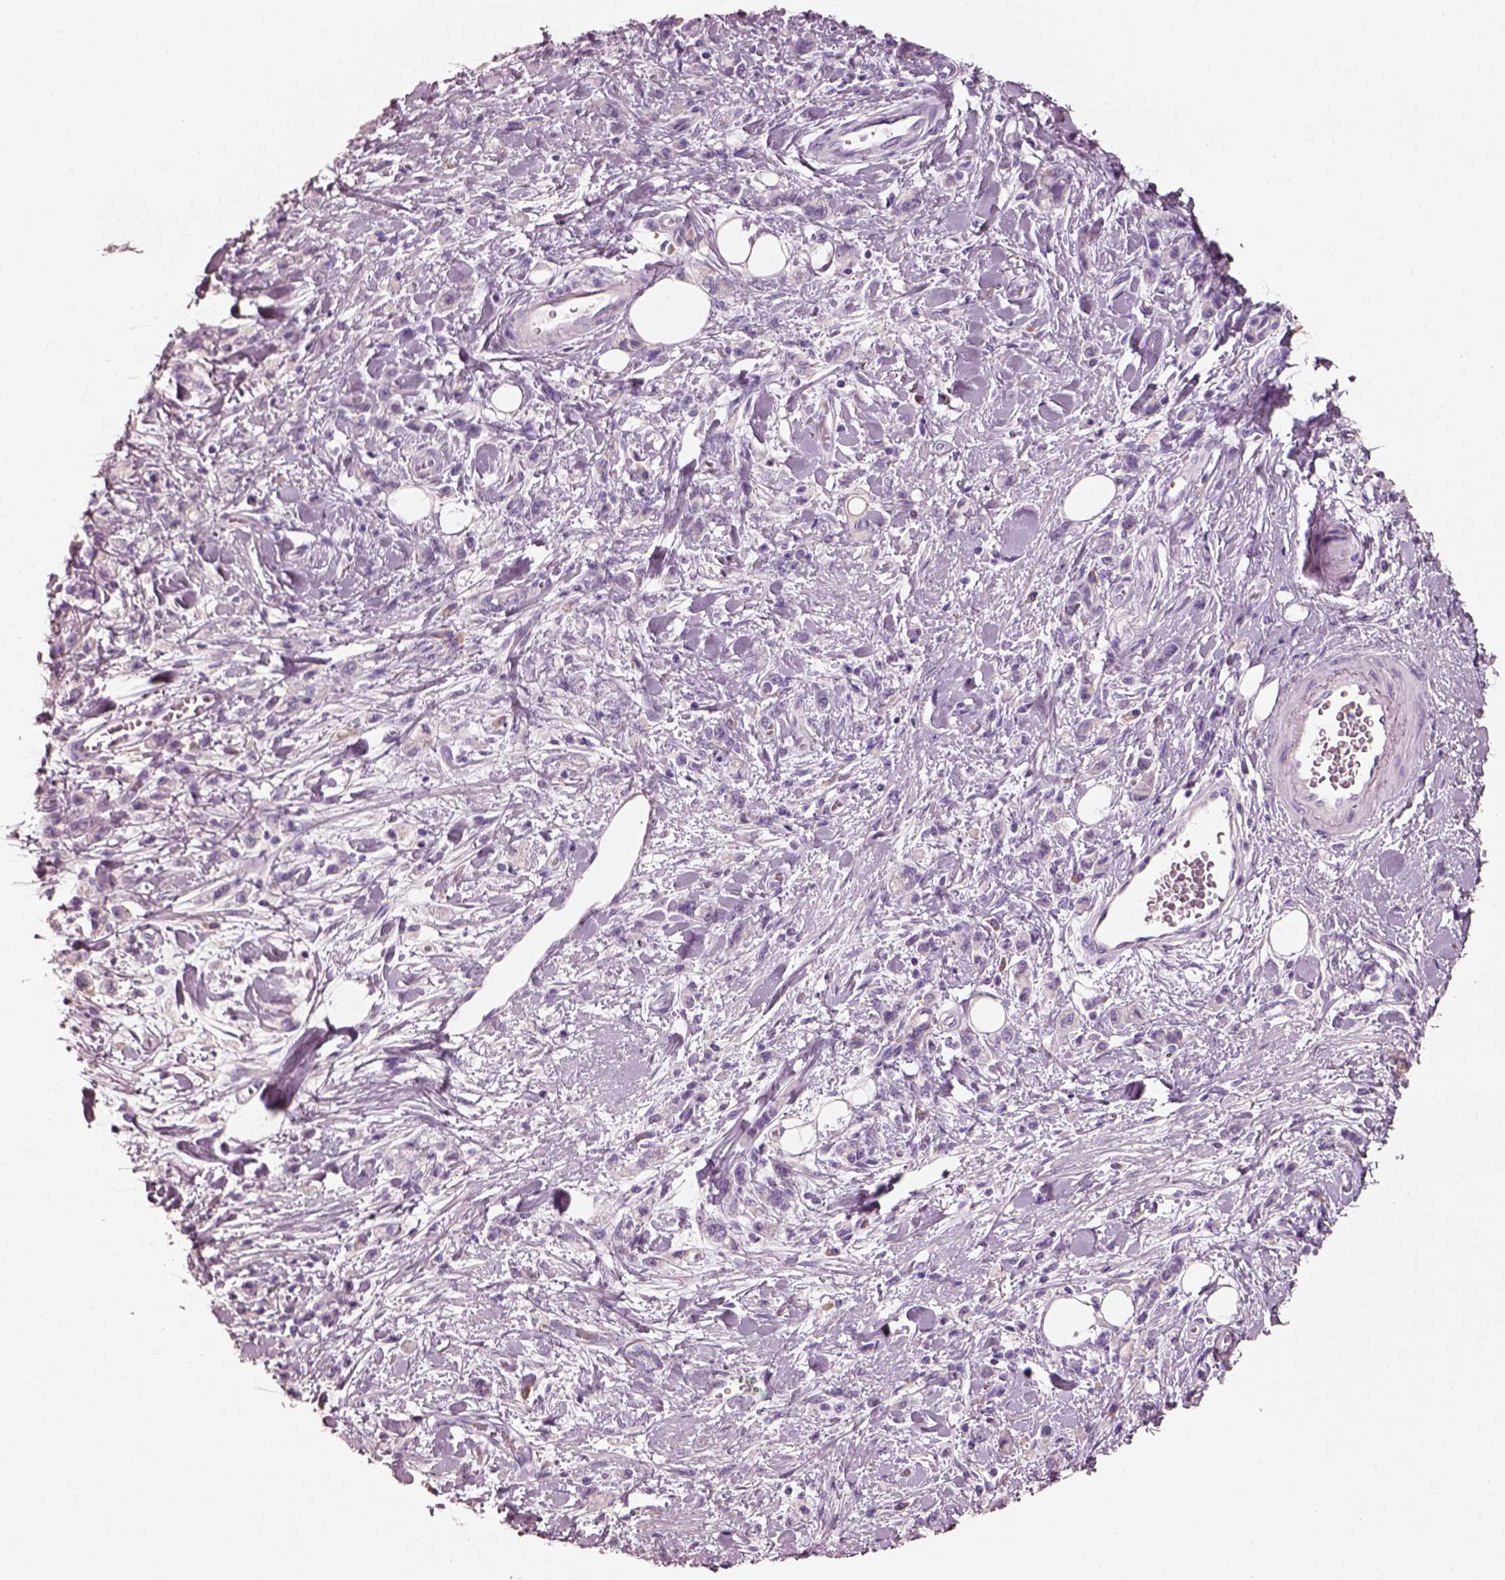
{"staining": {"intensity": "negative", "quantity": "none", "location": "none"}, "tissue": "stomach cancer", "cell_type": "Tumor cells", "image_type": "cancer", "snomed": [{"axis": "morphology", "description": "Adenocarcinoma, NOS"}, {"axis": "topography", "description": "Stomach"}], "caption": "Immunohistochemistry of human stomach cancer demonstrates no expression in tumor cells.", "gene": "PNOC", "patient": {"sex": "male", "age": 77}}